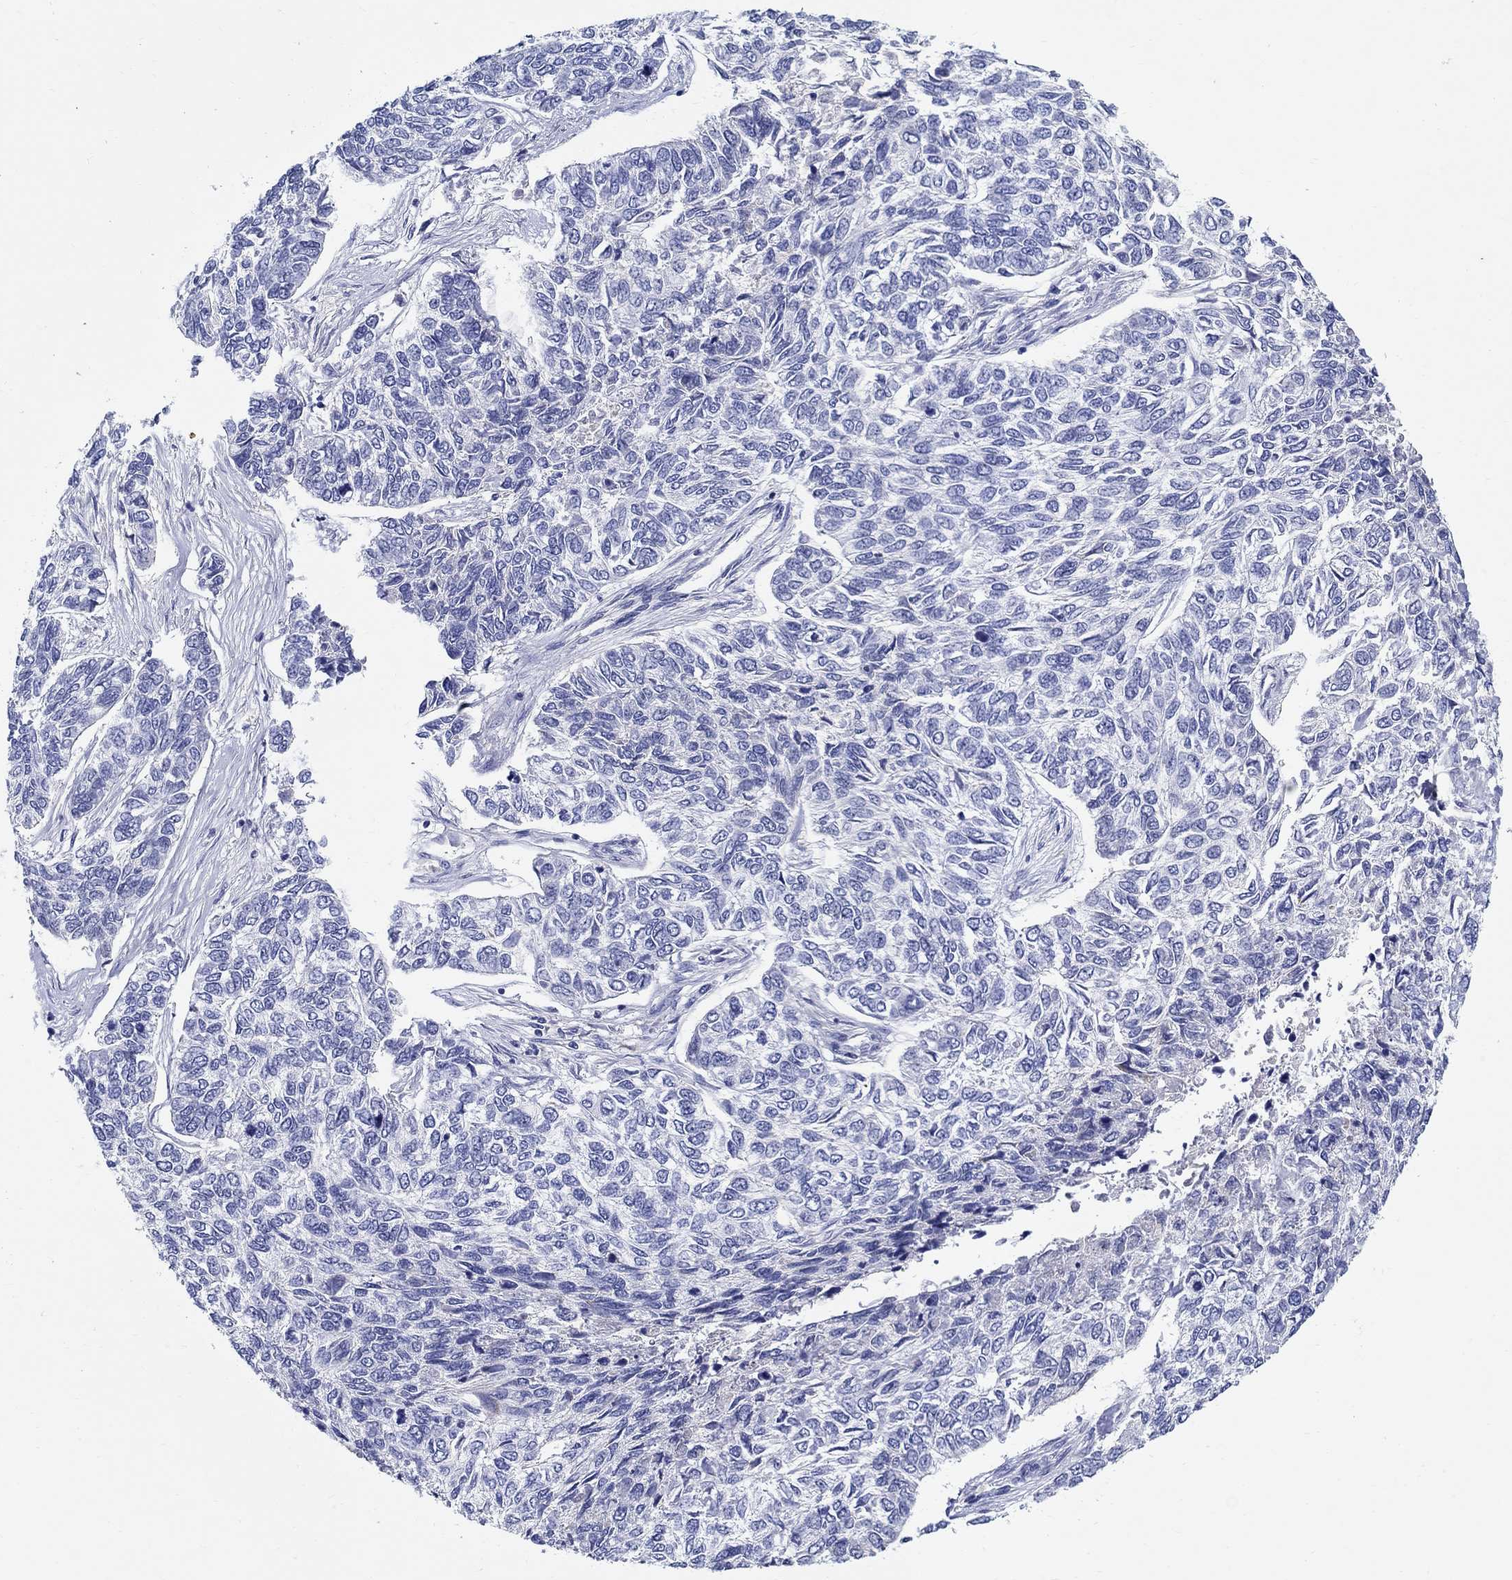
{"staining": {"intensity": "negative", "quantity": "none", "location": "none"}, "tissue": "skin cancer", "cell_type": "Tumor cells", "image_type": "cancer", "snomed": [{"axis": "morphology", "description": "Basal cell carcinoma"}, {"axis": "topography", "description": "Skin"}], "caption": "A high-resolution photomicrograph shows immunohistochemistry (IHC) staining of skin cancer, which reveals no significant staining in tumor cells.", "gene": "CRYGD", "patient": {"sex": "female", "age": 65}}